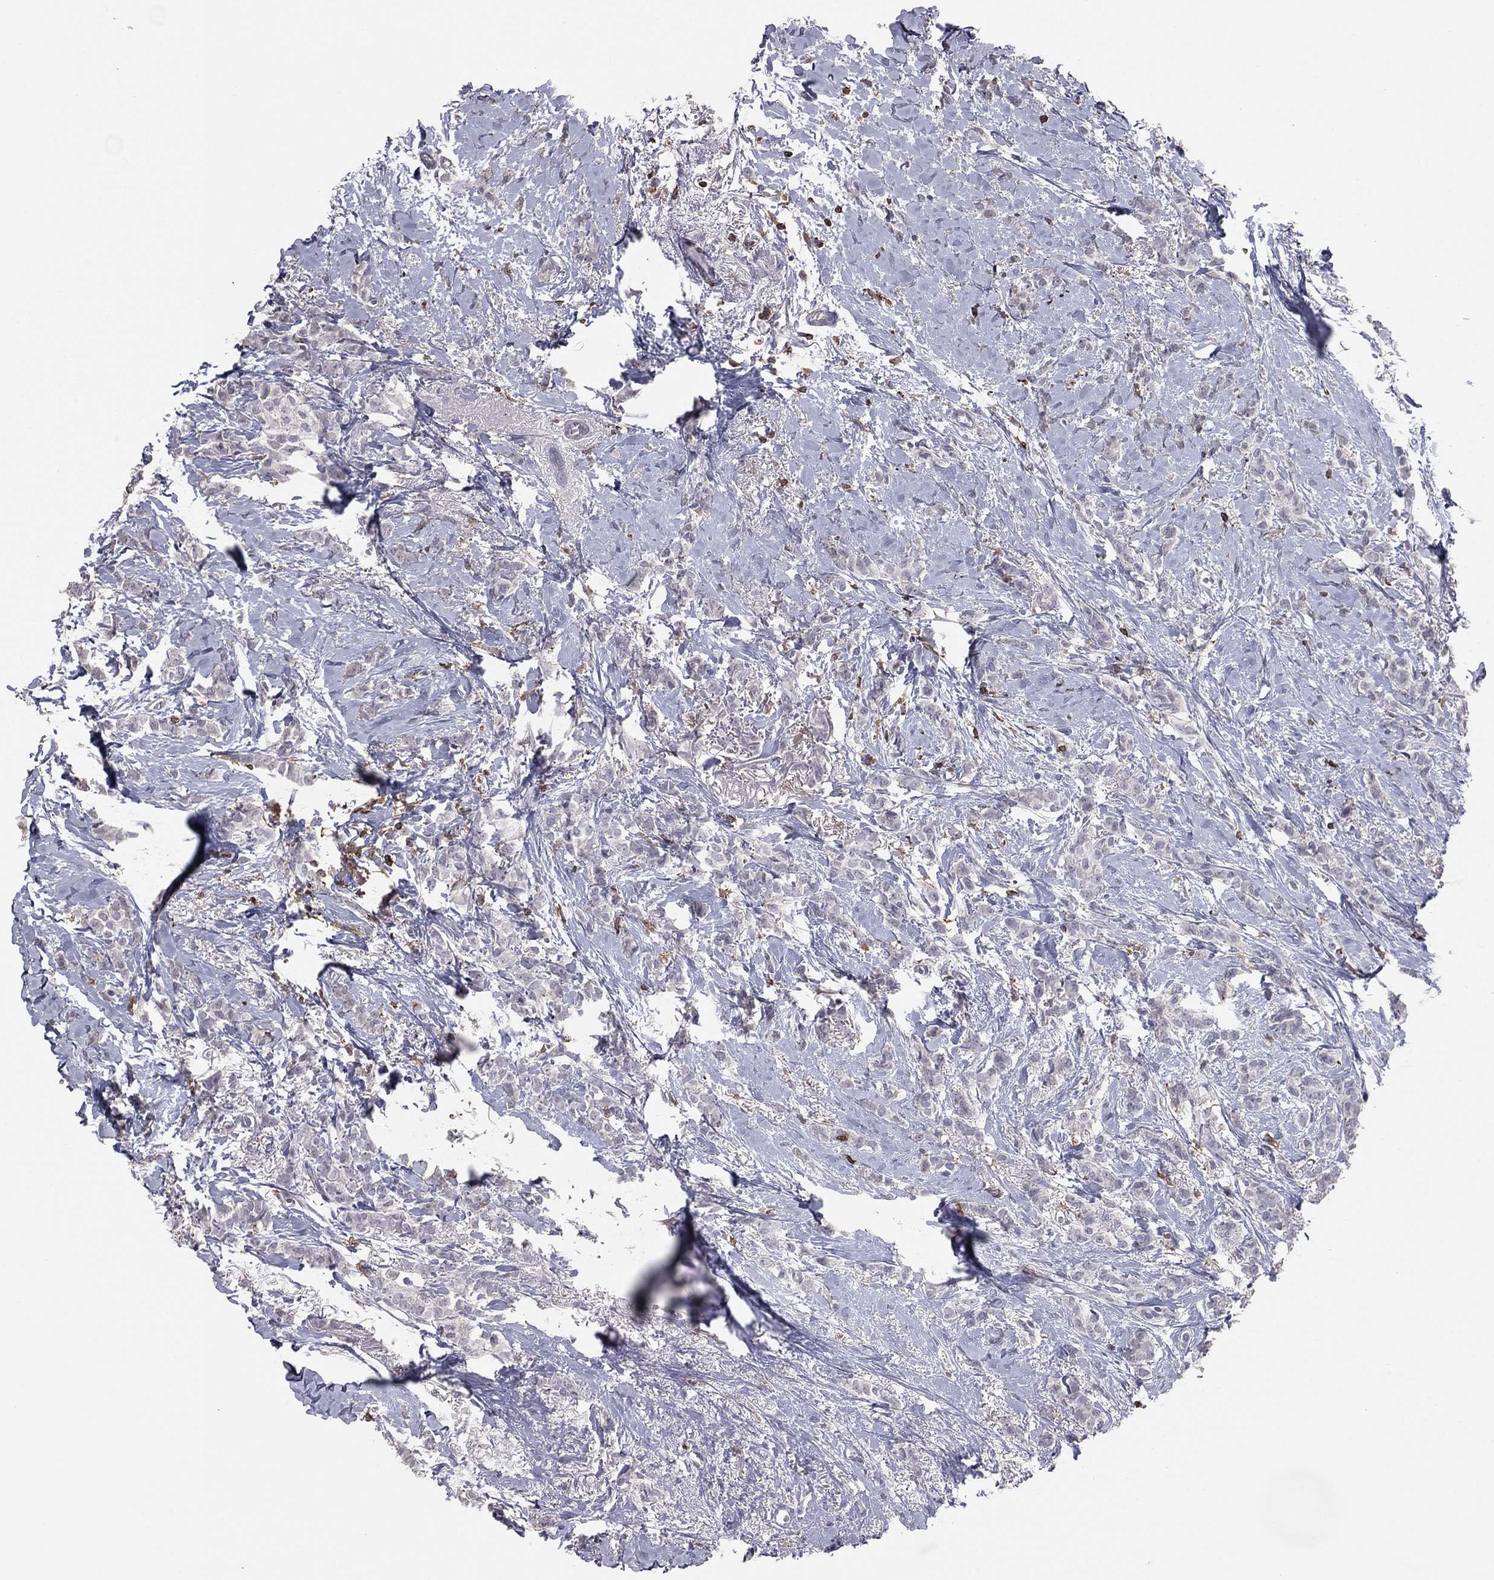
{"staining": {"intensity": "negative", "quantity": "none", "location": "none"}, "tissue": "breast cancer", "cell_type": "Tumor cells", "image_type": "cancer", "snomed": [{"axis": "morphology", "description": "Duct carcinoma"}, {"axis": "topography", "description": "Breast"}], "caption": "The micrograph exhibits no significant expression in tumor cells of infiltrating ductal carcinoma (breast). Nuclei are stained in blue.", "gene": "PSTPIP1", "patient": {"sex": "female", "age": 85}}